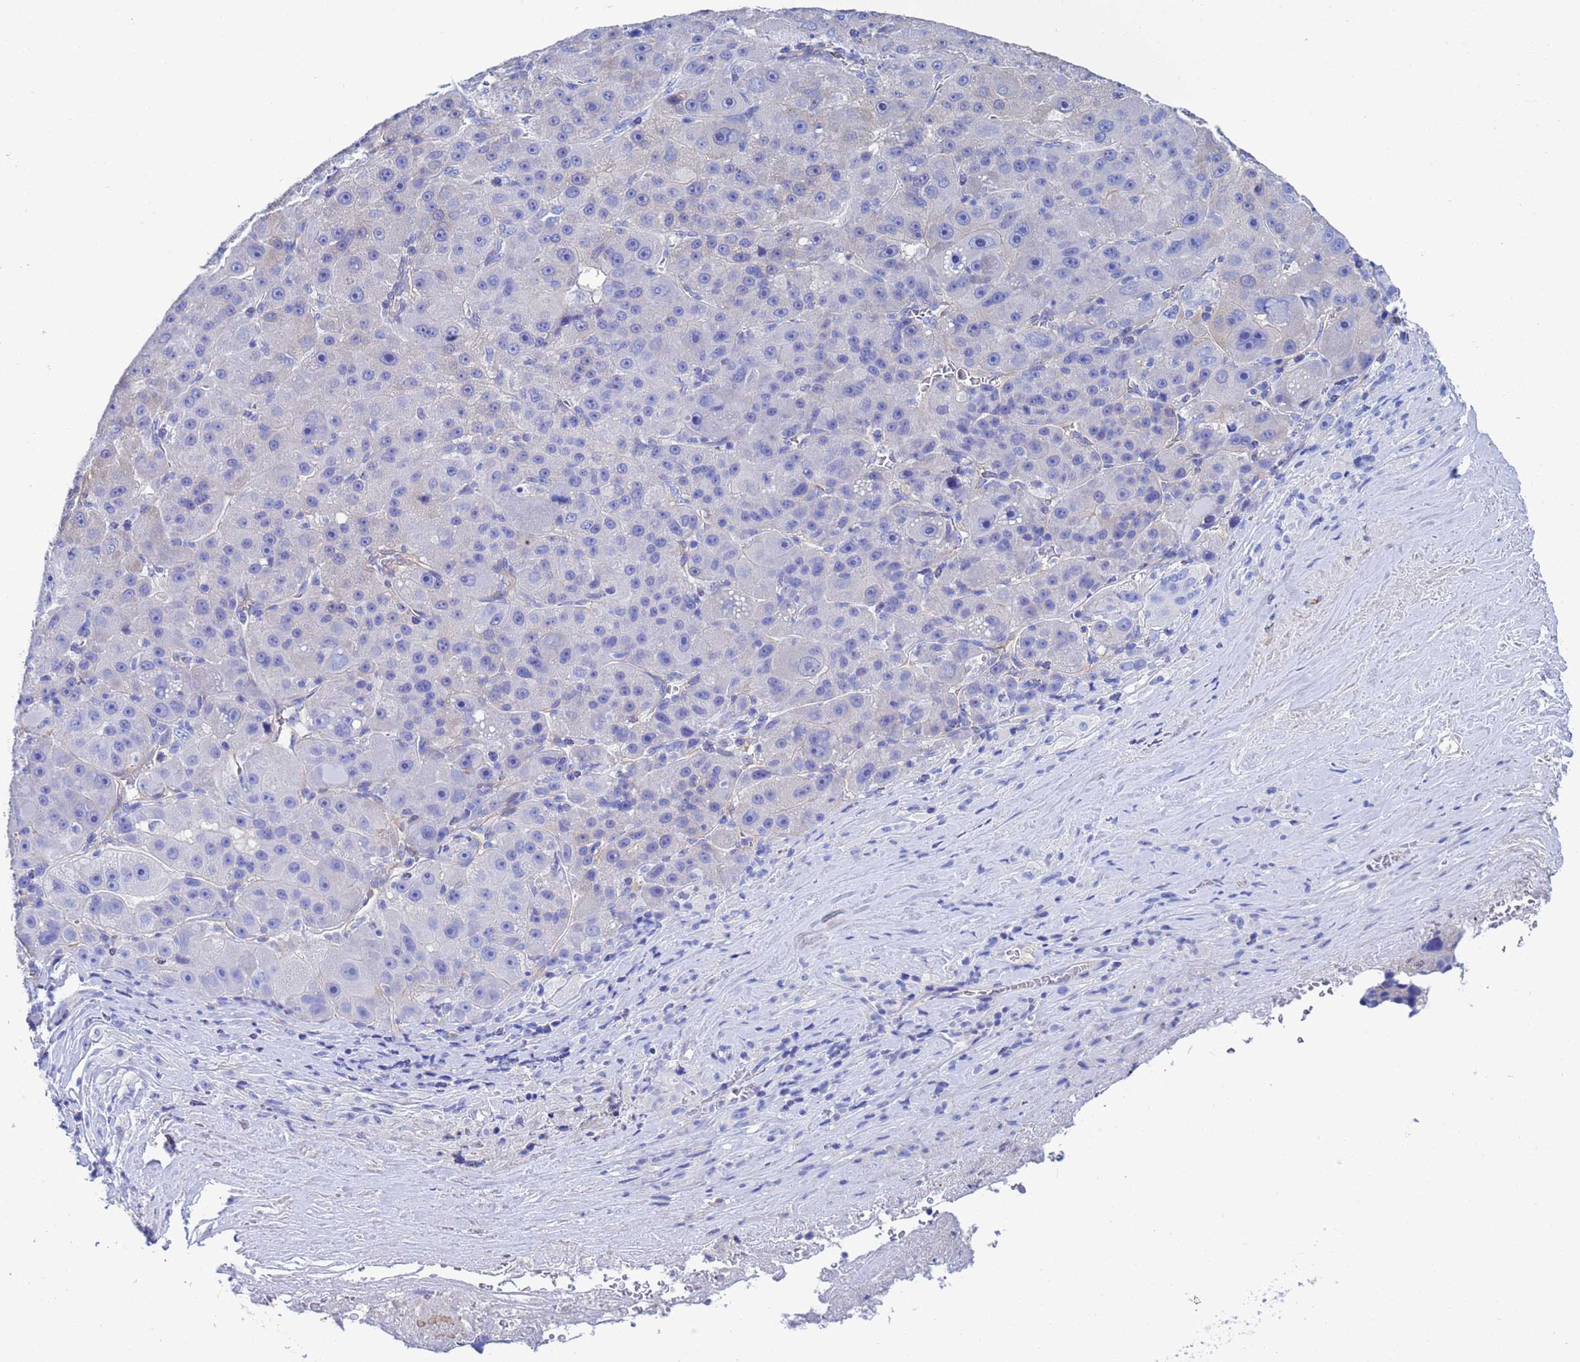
{"staining": {"intensity": "negative", "quantity": "none", "location": "none"}, "tissue": "liver cancer", "cell_type": "Tumor cells", "image_type": "cancer", "snomed": [{"axis": "morphology", "description": "Carcinoma, Hepatocellular, NOS"}, {"axis": "topography", "description": "Liver"}], "caption": "A micrograph of hepatocellular carcinoma (liver) stained for a protein exhibits no brown staining in tumor cells.", "gene": "CST4", "patient": {"sex": "male", "age": 76}}